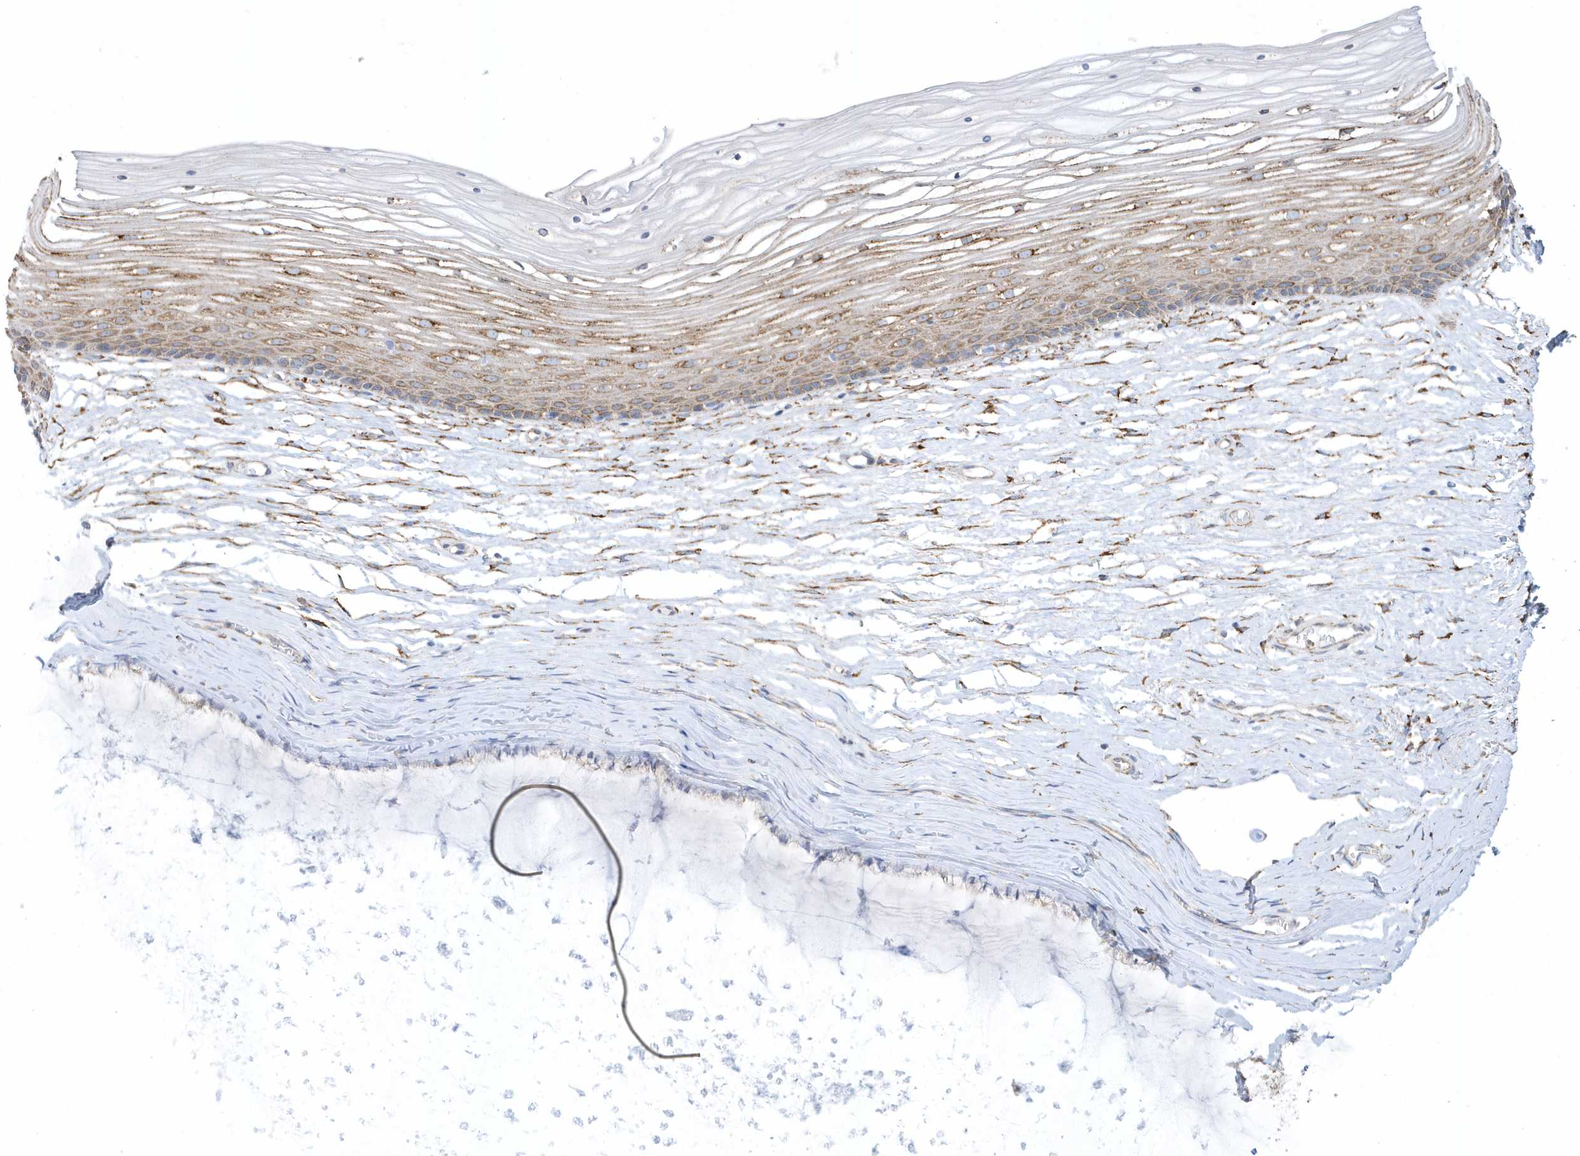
{"staining": {"intensity": "moderate", "quantity": "25%-75%", "location": "cytoplasmic/membranous"}, "tissue": "vagina", "cell_type": "Squamous epithelial cells", "image_type": "normal", "snomed": [{"axis": "morphology", "description": "Normal tissue, NOS"}, {"axis": "topography", "description": "Vagina"}, {"axis": "topography", "description": "Cervix"}], "caption": "Benign vagina demonstrates moderate cytoplasmic/membranous positivity in about 25%-75% of squamous epithelial cells.", "gene": "DCAF1", "patient": {"sex": "female", "age": 40}}